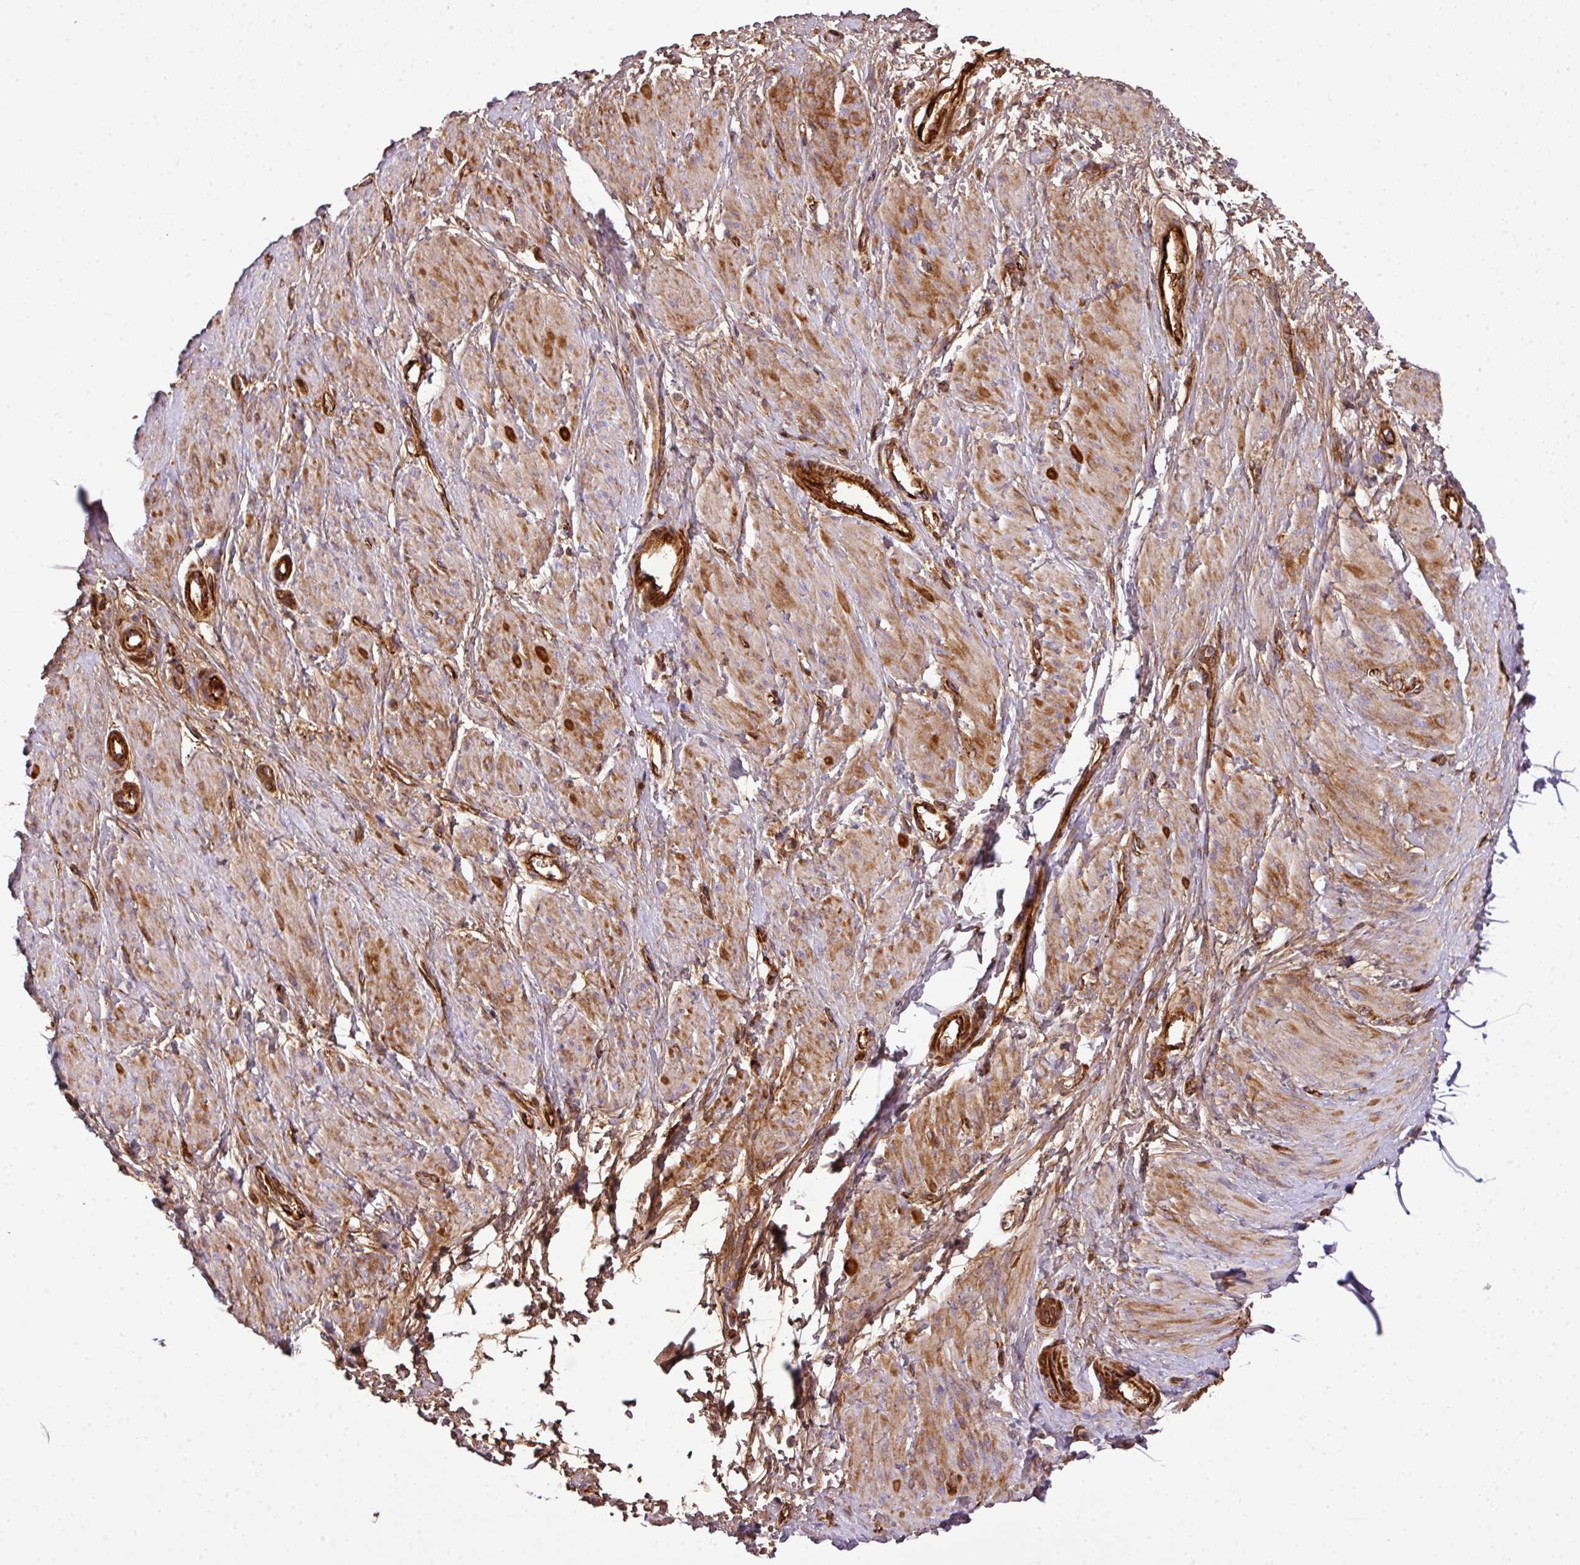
{"staining": {"intensity": "moderate", "quantity": "<25%", "location": "cytoplasmic/membranous"}, "tissue": "smooth muscle", "cell_type": "Smooth muscle cells", "image_type": "normal", "snomed": [{"axis": "morphology", "description": "Normal tissue, NOS"}, {"axis": "topography", "description": "Smooth muscle"}, {"axis": "topography", "description": "Uterus"}], "caption": "Immunohistochemistry (IHC) of unremarkable smooth muscle demonstrates low levels of moderate cytoplasmic/membranous staining in approximately <25% of smooth muscle cells.", "gene": "CTXN2", "patient": {"sex": "female", "age": 39}}